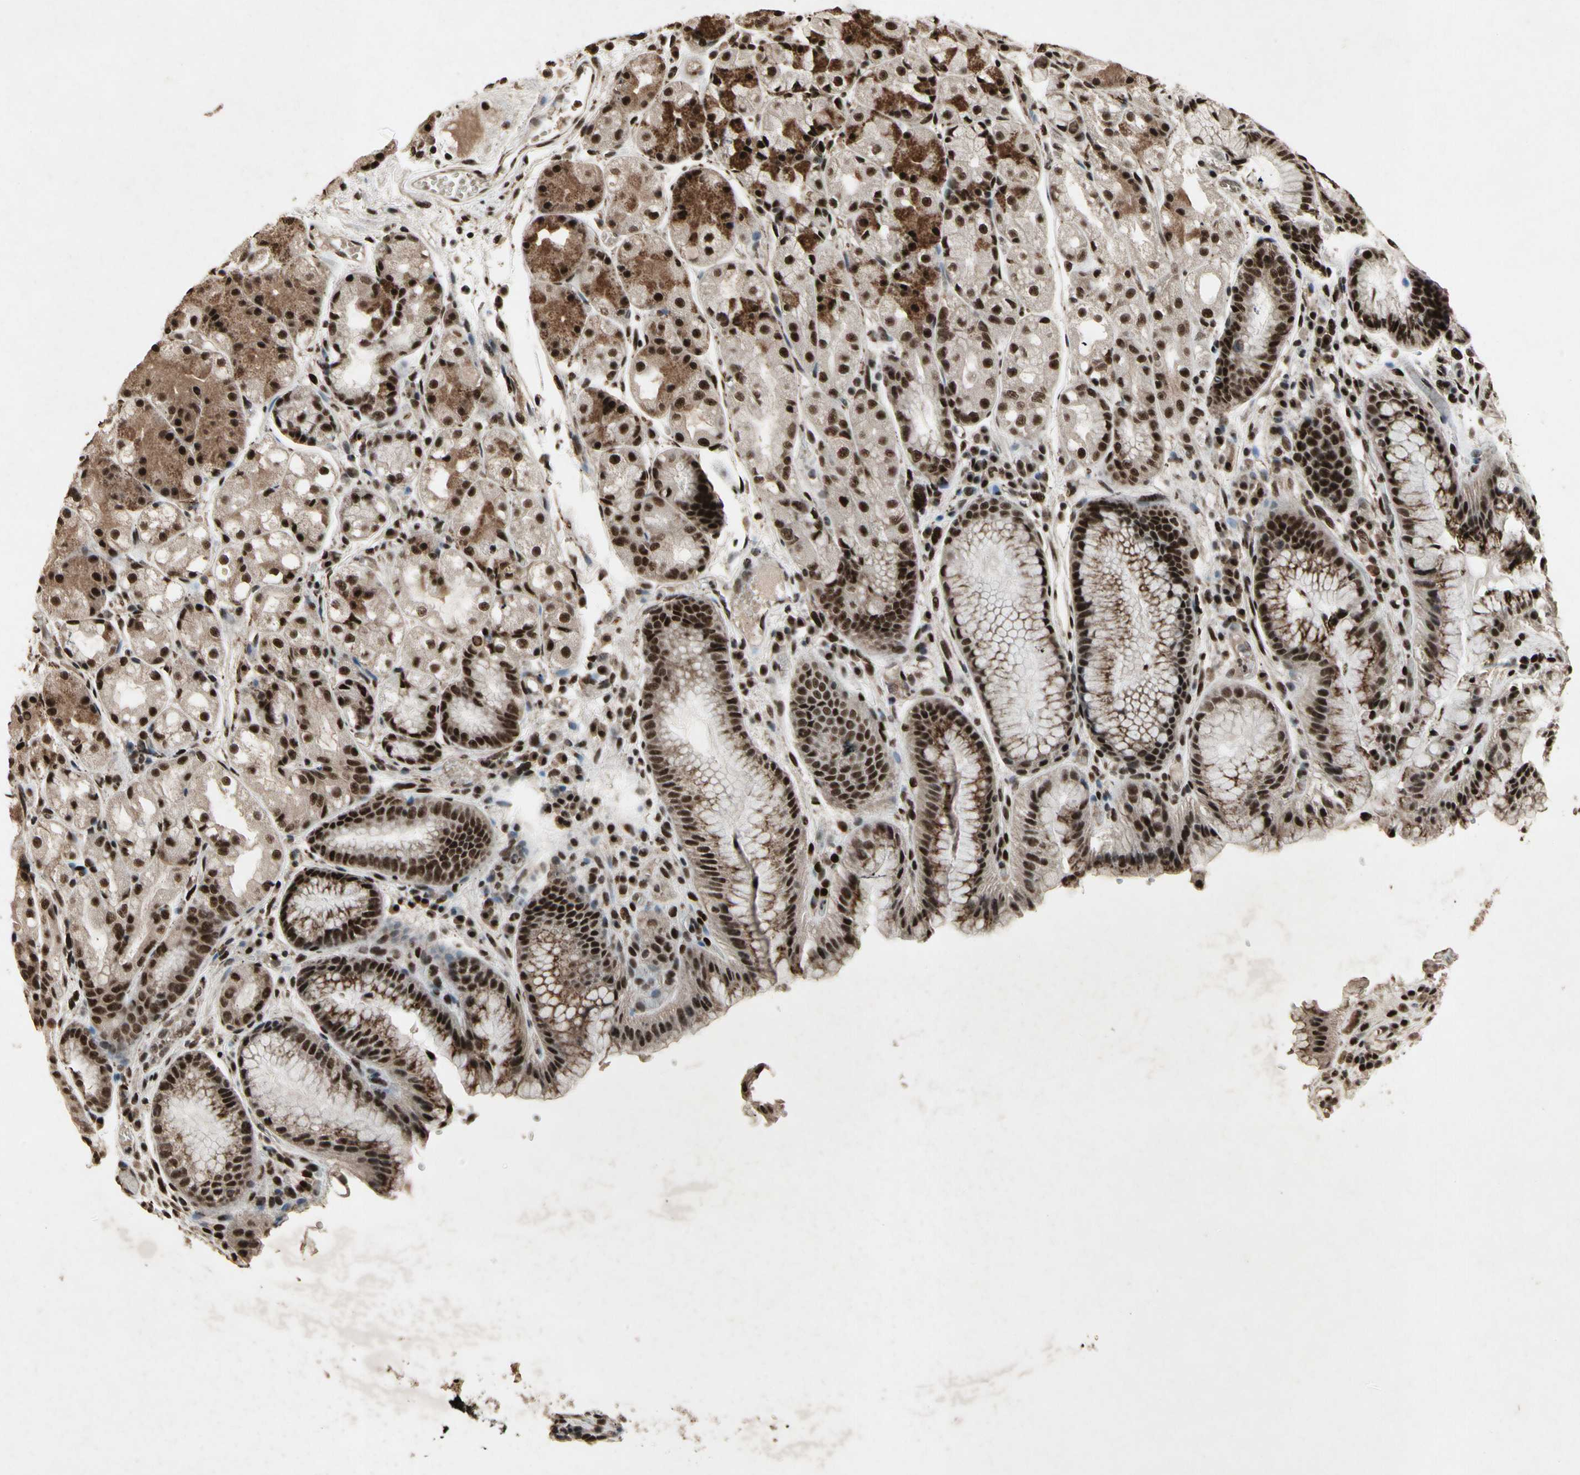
{"staining": {"intensity": "strong", "quantity": ">75%", "location": "cytoplasmic/membranous,nuclear"}, "tissue": "stomach", "cell_type": "Glandular cells", "image_type": "normal", "snomed": [{"axis": "morphology", "description": "Normal tissue, NOS"}, {"axis": "topography", "description": "Stomach, upper"}], "caption": "High-power microscopy captured an immunohistochemistry micrograph of unremarkable stomach, revealing strong cytoplasmic/membranous,nuclear expression in about >75% of glandular cells. (brown staining indicates protein expression, while blue staining denotes nuclei).", "gene": "TBX2", "patient": {"sex": "male", "age": 72}}